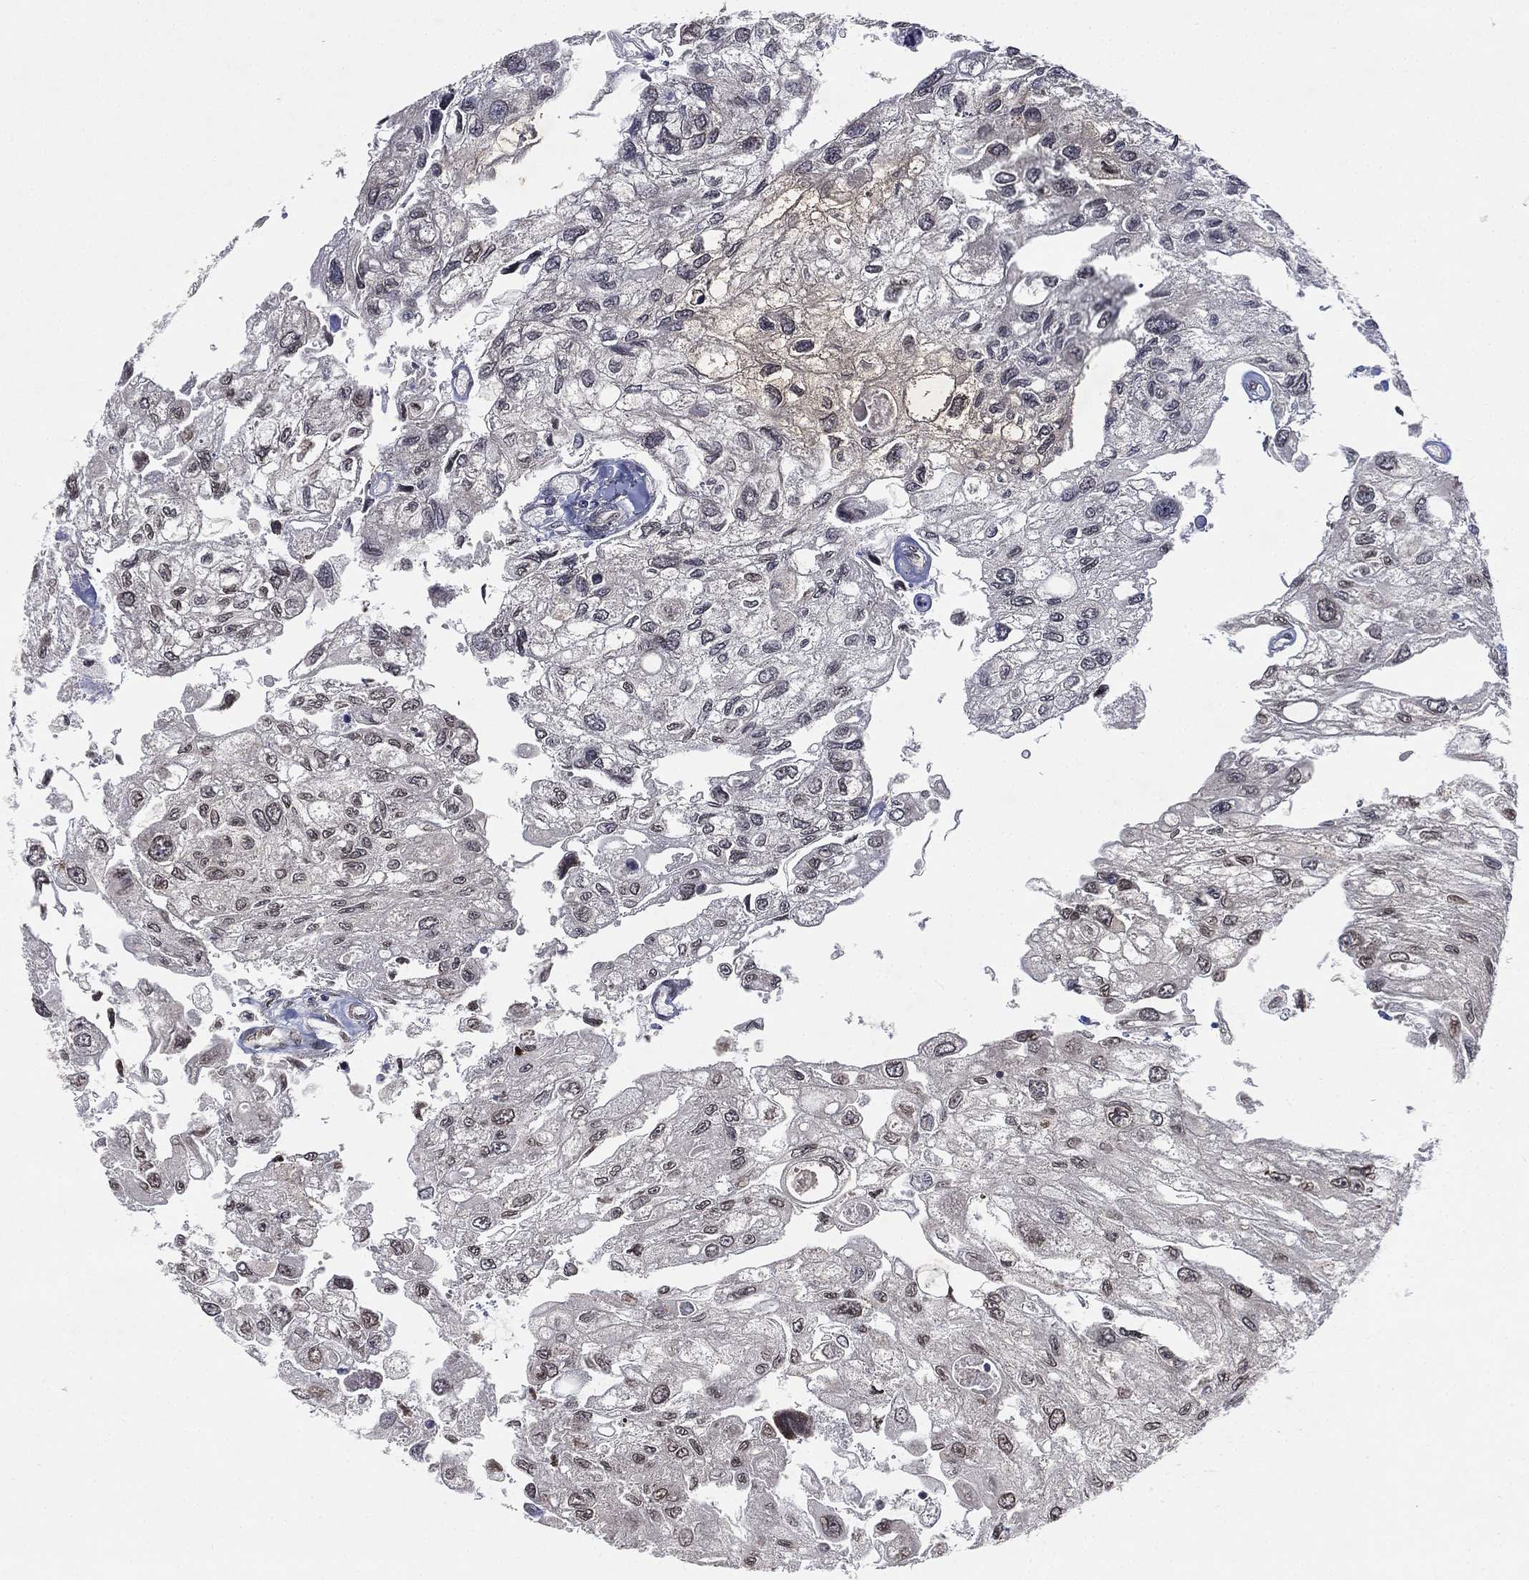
{"staining": {"intensity": "negative", "quantity": "none", "location": "none"}, "tissue": "urothelial cancer", "cell_type": "Tumor cells", "image_type": "cancer", "snomed": [{"axis": "morphology", "description": "Urothelial carcinoma, High grade"}, {"axis": "topography", "description": "Urinary bladder"}], "caption": "An image of urothelial cancer stained for a protein exhibits no brown staining in tumor cells.", "gene": "UBA5", "patient": {"sex": "male", "age": 59}}